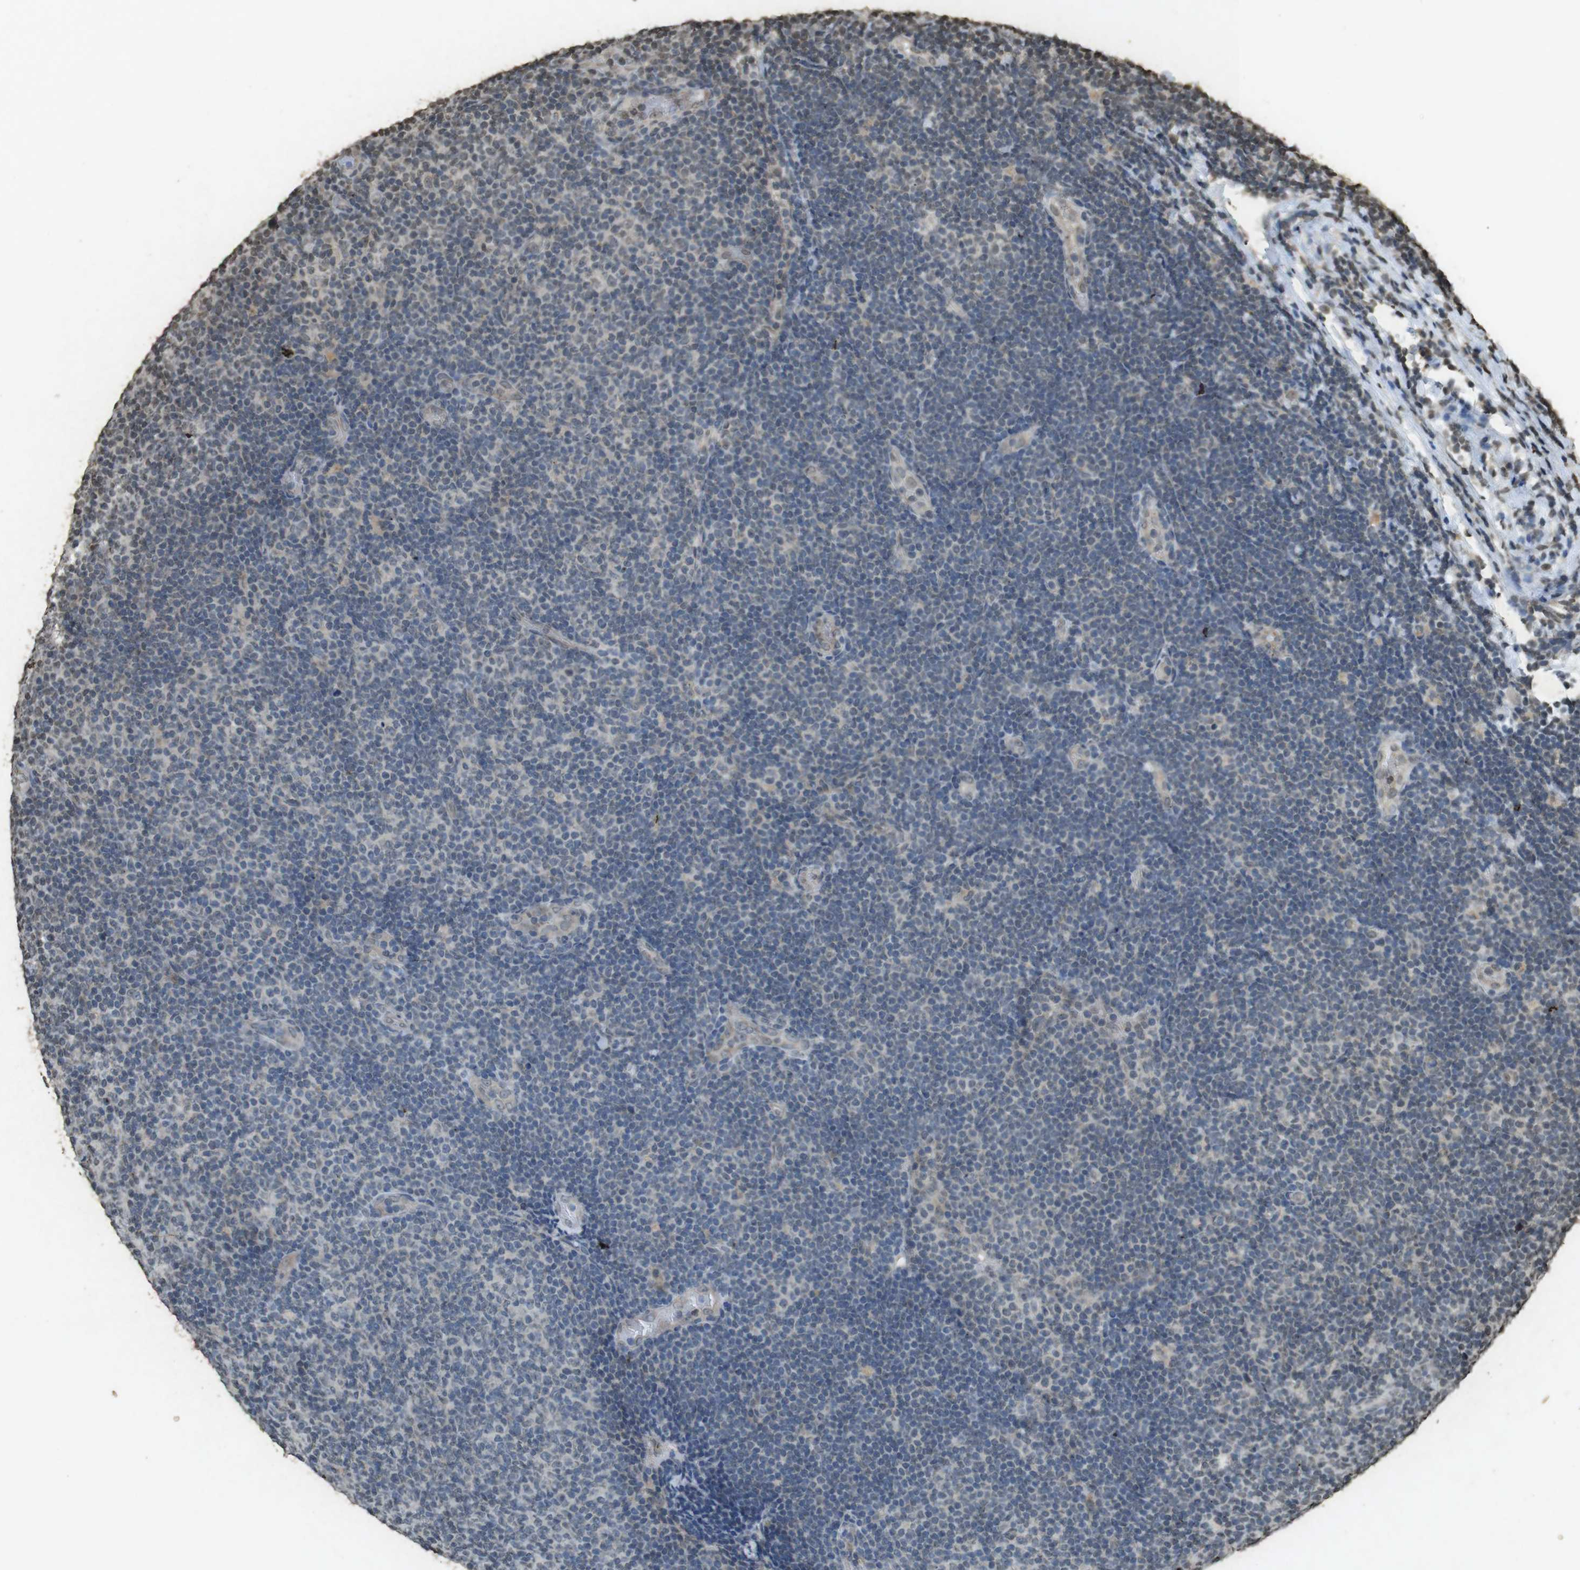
{"staining": {"intensity": "negative", "quantity": "none", "location": "none"}, "tissue": "lymphoma", "cell_type": "Tumor cells", "image_type": "cancer", "snomed": [{"axis": "morphology", "description": "Malignant lymphoma, non-Hodgkin's type, Low grade"}, {"axis": "topography", "description": "Lymph node"}], "caption": "Immunohistochemistry (IHC) histopathology image of lymphoma stained for a protein (brown), which reveals no positivity in tumor cells. Nuclei are stained in blue.", "gene": "ORC4", "patient": {"sex": "male", "age": 83}}